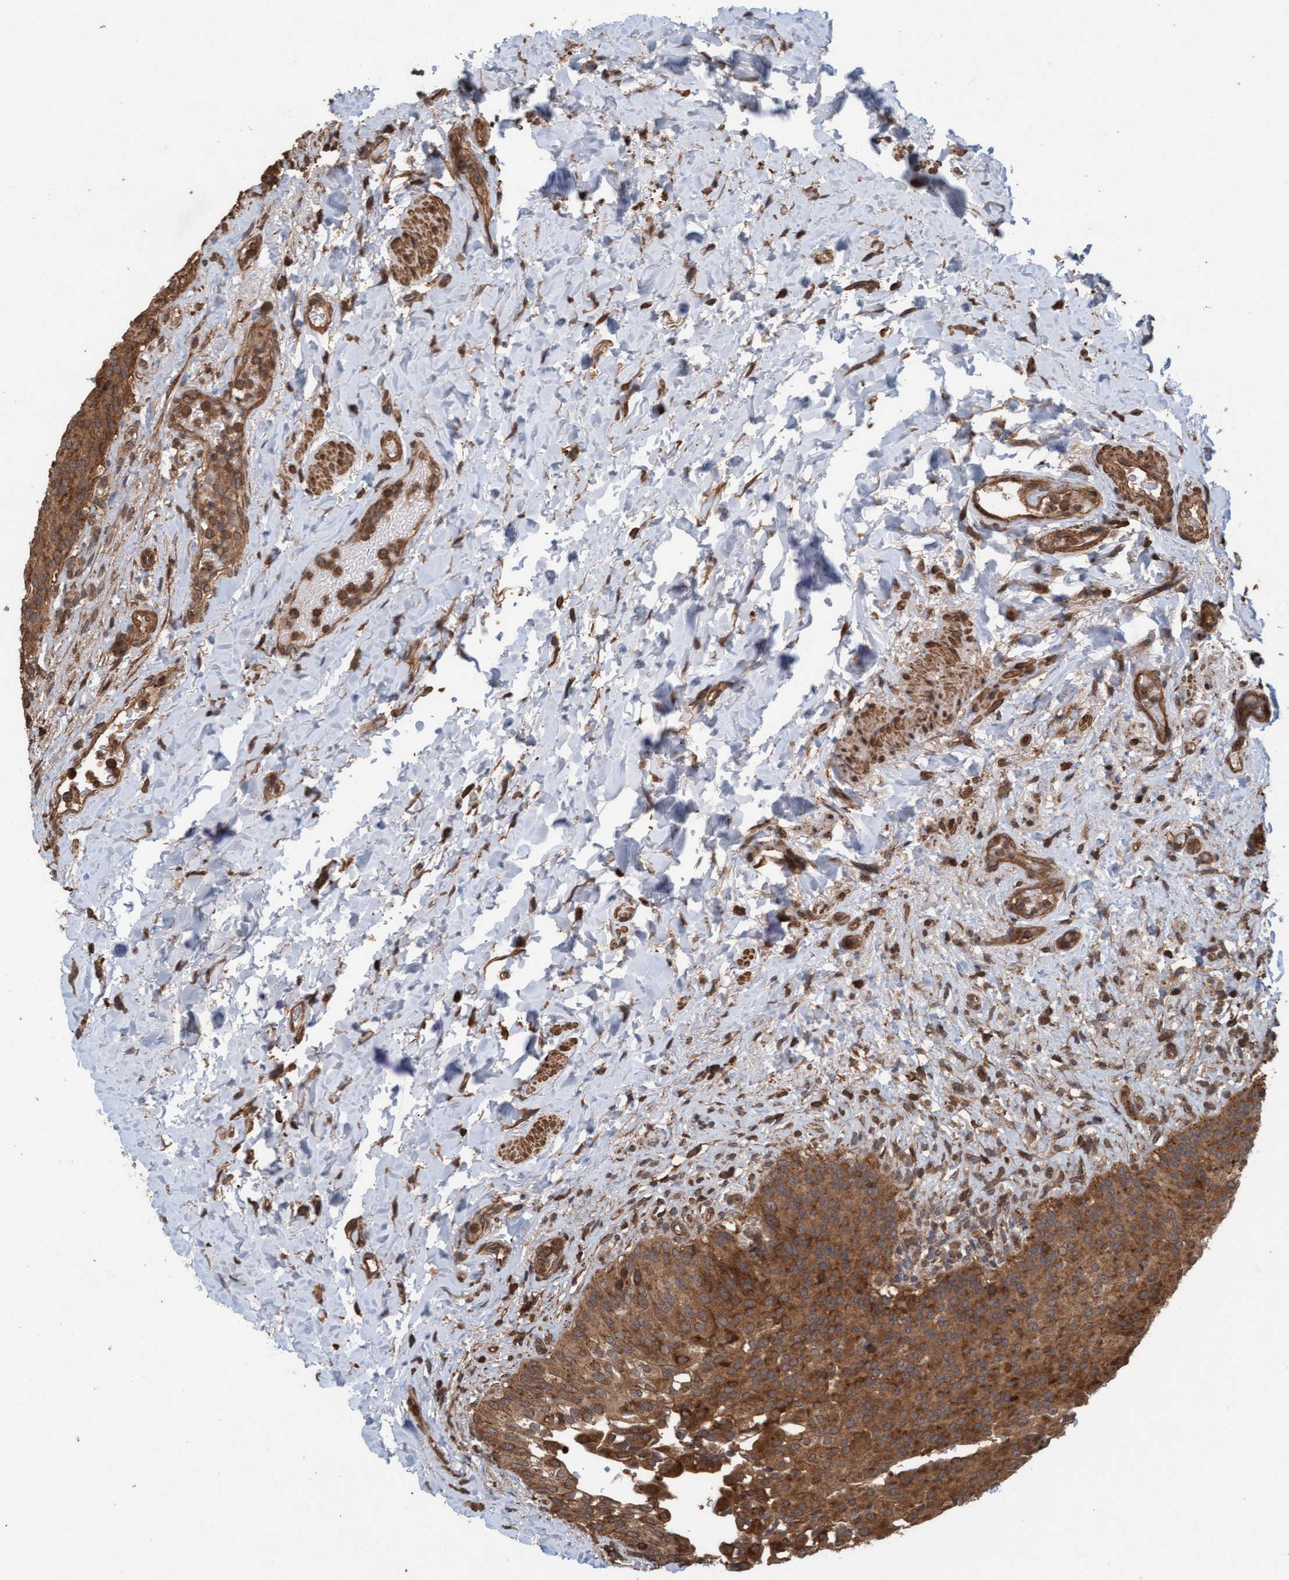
{"staining": {"intensity": "strong", "quantity": ">75%", "location": "cytoplasmic/membranous"}, "tissue": "urinary bladder", "cell_type": "Urothelial cells", "image_type": "normal", "snomed": [{"axis": "morphology", "description": "Normal tissue, NOS"}, {"axis": "topography", "description": "Urinary bladder"}], "caption": "The immunohistochemical stain shows strong cytoplasmic/membranous expression in urothelial cells of benign urinary bladder. (IHC, brightfield microscopy, high magnification).", "gene": "FXR2", "patient": {"sex": "female", "age": 60}}